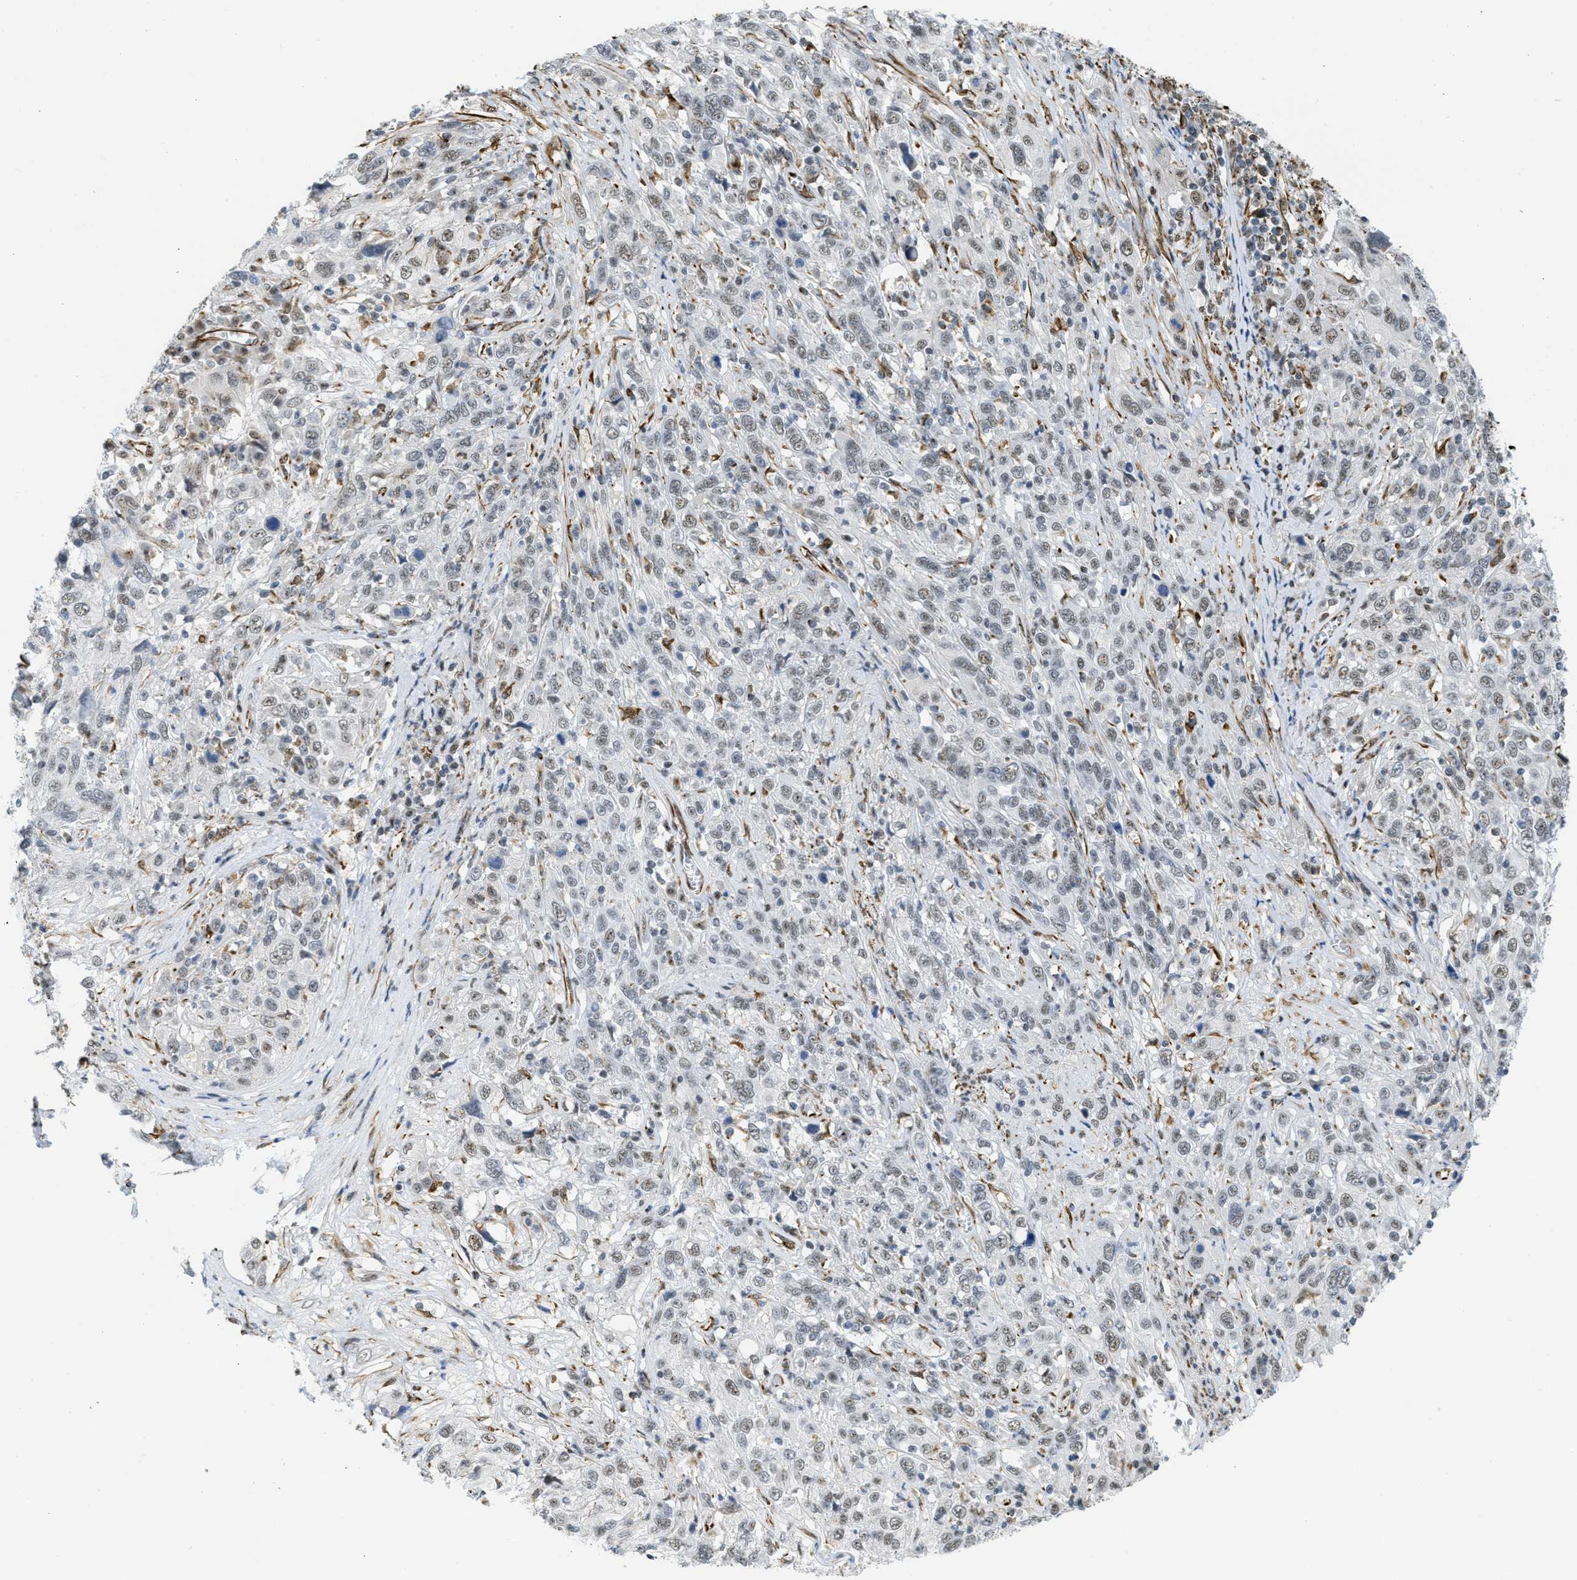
{"staining": {"intensity": "weak", "quantity": "25%-75%", "location": "nuclear"}, "tissue": "cervical cancer", "cell_type": "Tumor cells", "image_type": "cancer", "snomed": [{"axis": "morphology", "description": "Squamous cell carcinoma, NOS"}, {"axis": "topography", "description": "Cervix"}], "caption": "Immunohistochemistry (IHC) staining of cervical squamous cell carcinoma, which demonstrates low levels of weak nuclear staining in approximately 25%-75% of tumor cells indicating weak nuclear protein positivity. The staining was performed using DAB (3,3'-diaminobenzidine) (brown) for protein detection and nuclei were counterstained in hematoxylin (blue).", "gene": "LRRC8B", "patient": {"sex": "female", "age": 46}}